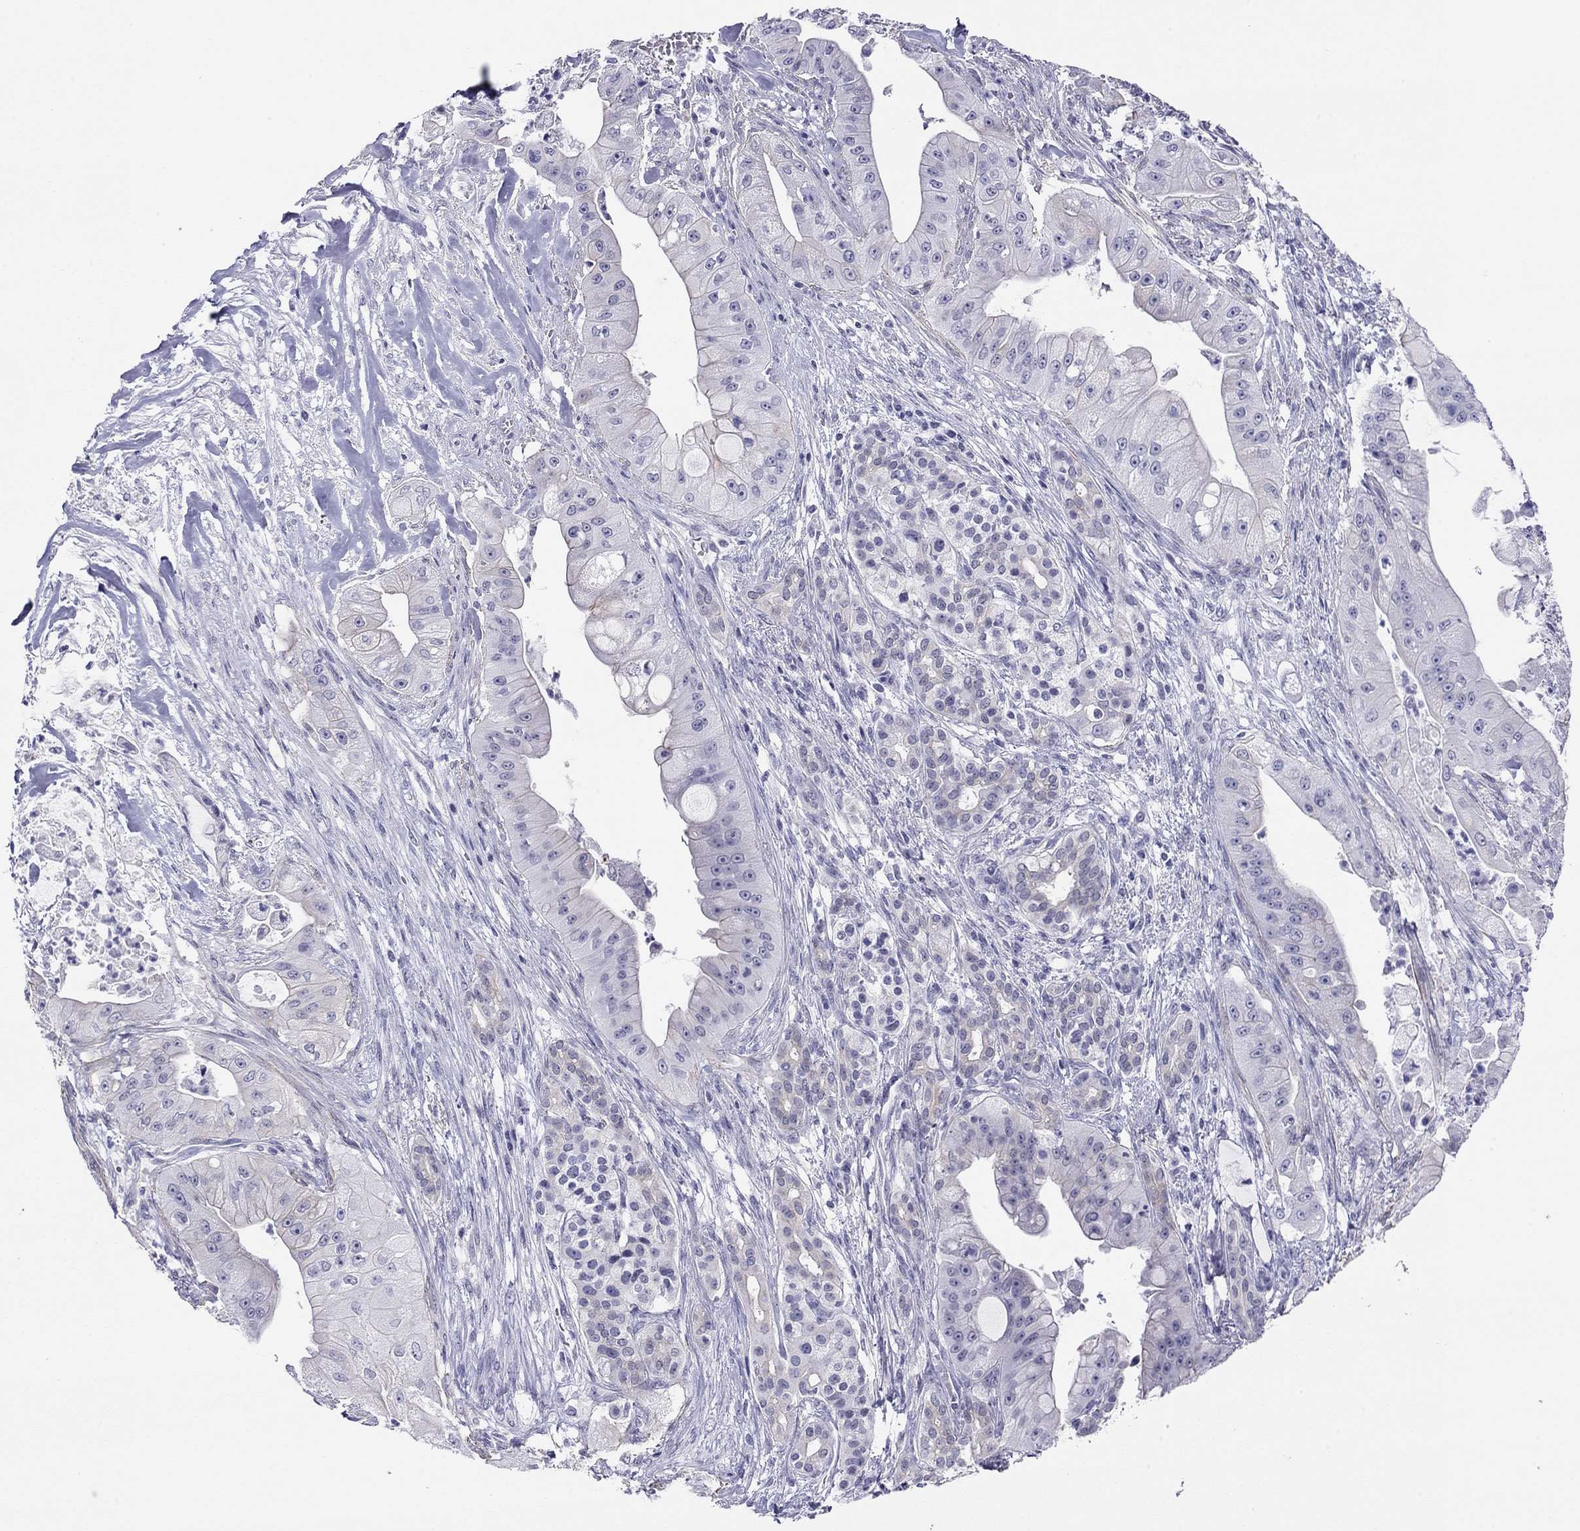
{"staining": {"intensity": "negative", "quantity": "none", "location": "none"}, "tissue": "pancreatic cancer", "cell_type": "Tumor cells", "image_type": "cancer", "snomed": [{"axis": "morphology", "description": "Normal tissue, NOS"}, {"axis": "morphology", "description": "Inflammation, NOS"}, {"axis": "morphology", "description": "Adenocarcinoma, NOS"}, {"axis": "topography", "description": "Pancreas"}], "caption": "Image shows no protein expression in tumor cells of pancreatic cancer (adenocarcinoma) tissue.", "gene": "MYMX", "patient": {"sex": "male", "age": 57}}